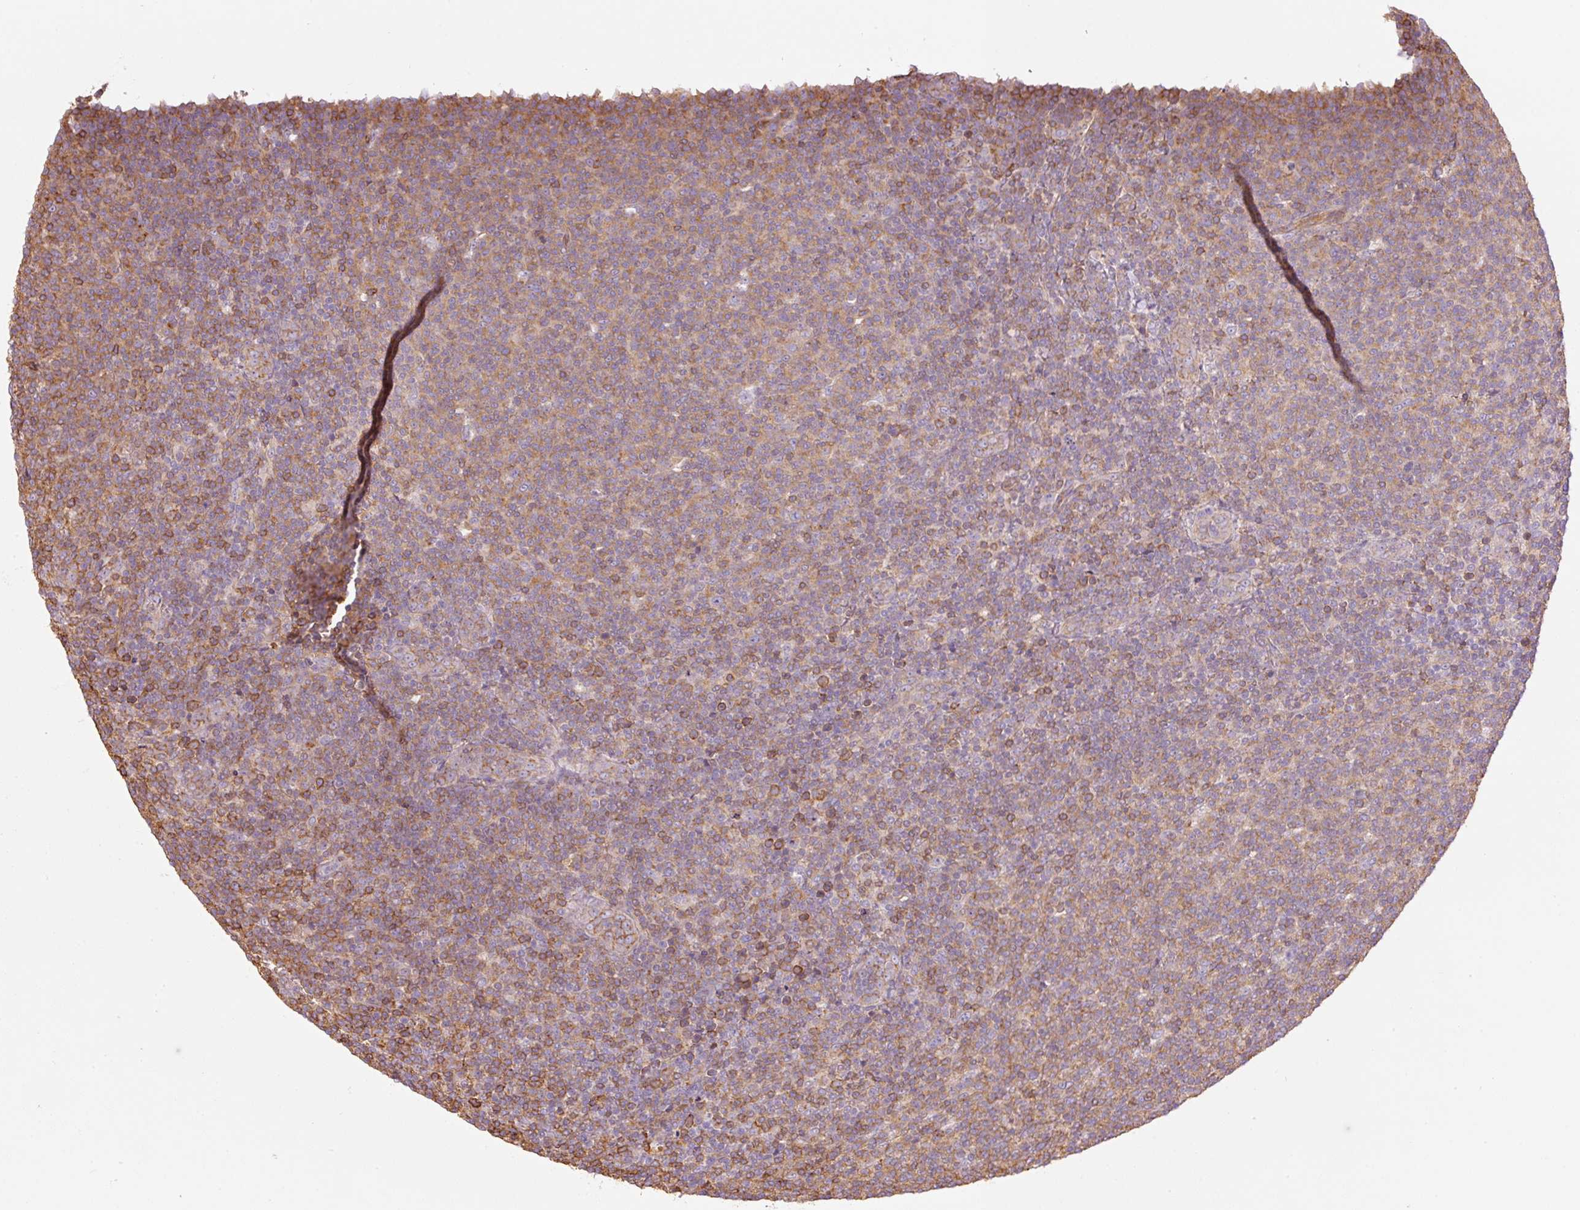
{"staining": {"intensity": "weak", "quantity": "25%-75%", "location": "cytoplasmic/membranous"}, "tissue": "lymphoma", "cell_type": "Tumor cells", "image_type": "cancer", "snomed": [{"axis": "morphology", "description": "Malignant lymphoma, non-Hodgkin's type, Low grade"}, {"axis": "topography", "description": "Lymph node"}], "caption": "Human lymphoma stained with a protein marker reveals weak staining in tumor cells.", "gene": "PPP1R1B", "patient": {"sex": "male", "age": 66}}